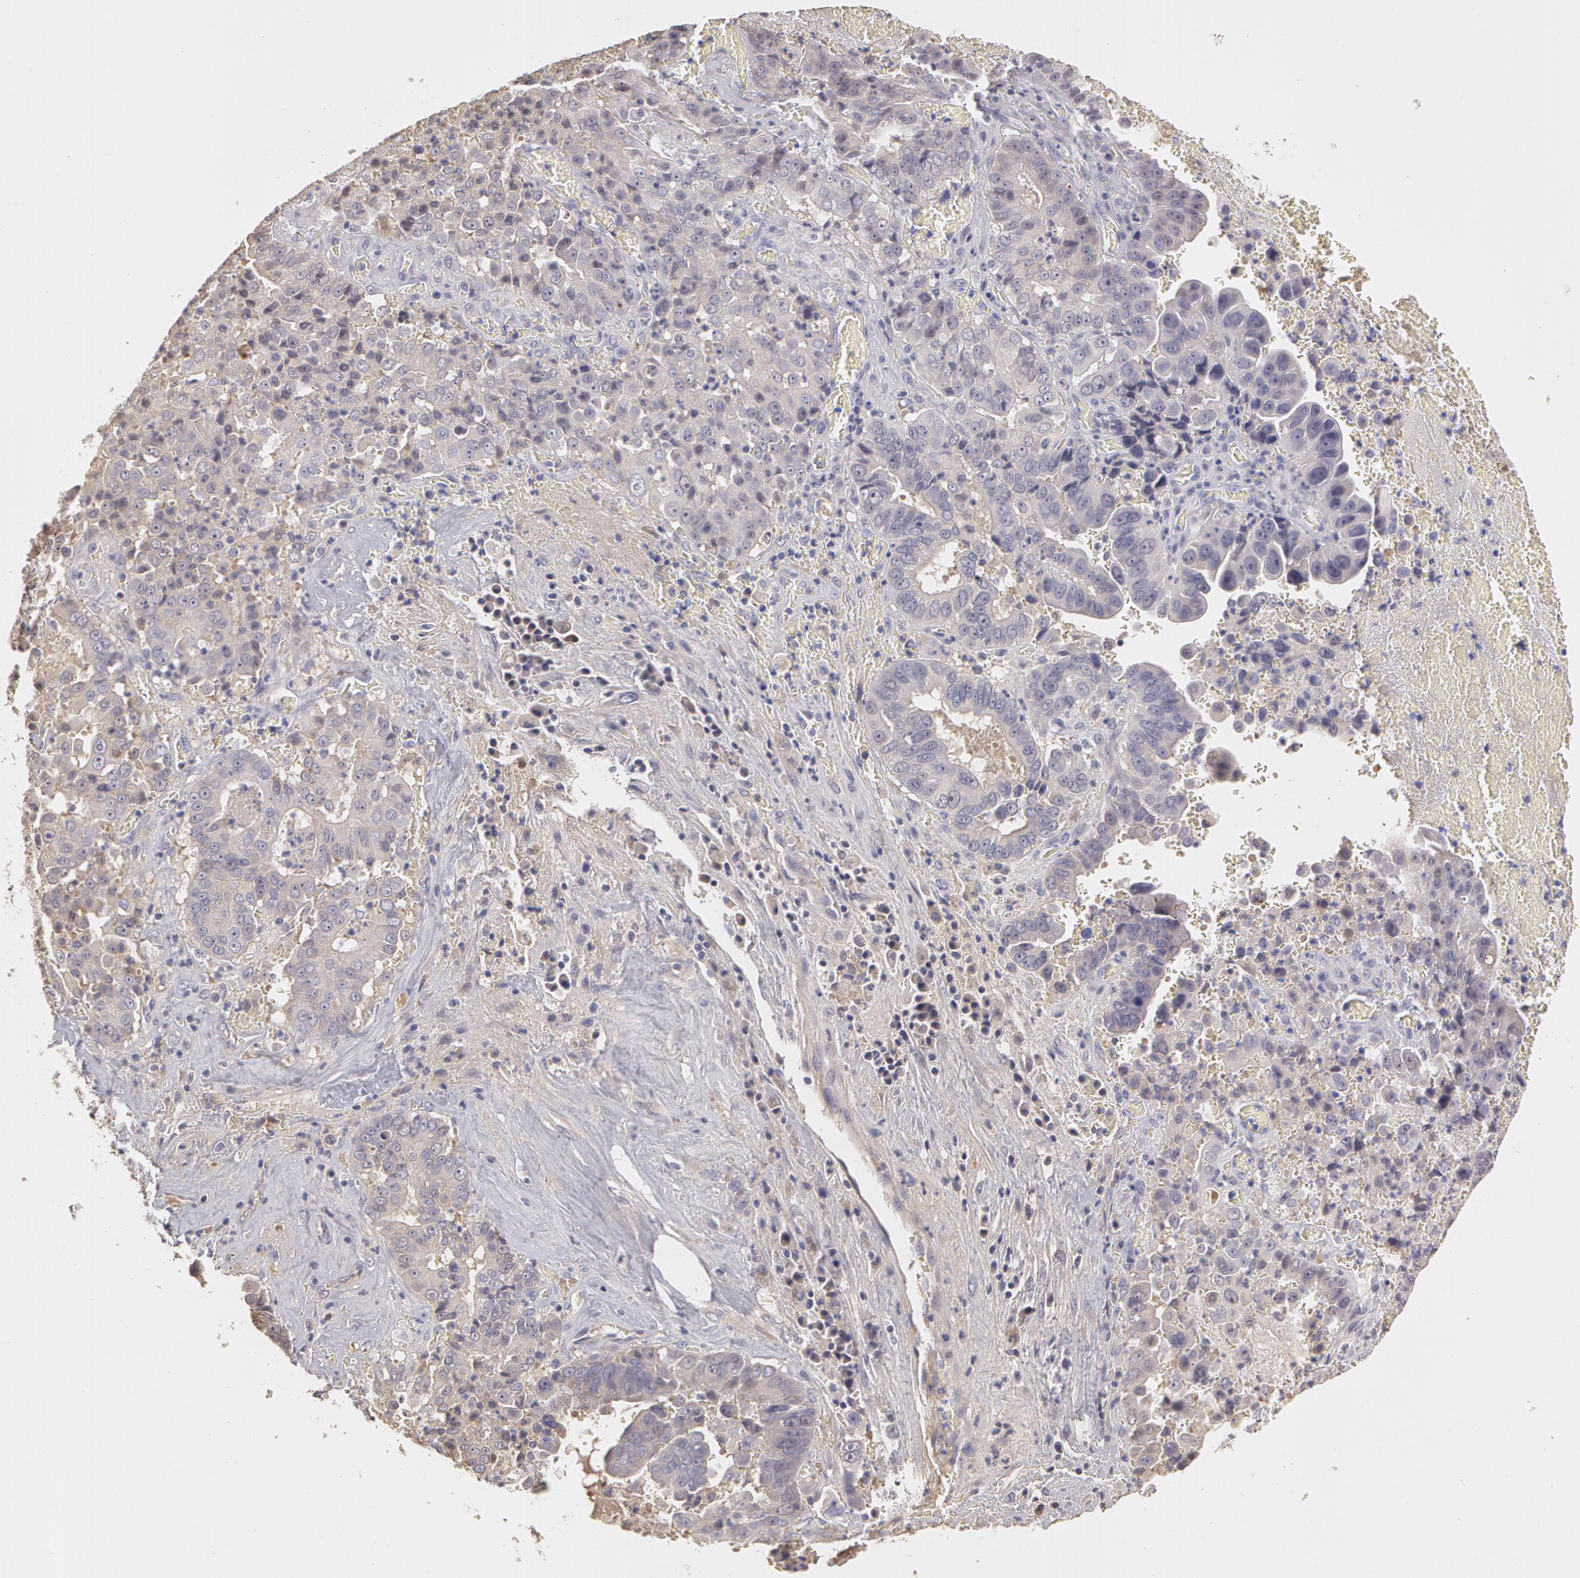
{"staining": {"intensity": "negative", "quantity": "none", "location": "none"}, "tissue": "liver cancer", "cell_type": "Tumor cells", "image_type": "cancer", "snomed": [{"axis": "morphology", "description": "Cholangiocarcinoma"}, {"axis": "topography", "description": "Liver"}], "caption": "This is a histopathology image of immunohistochemistry staining of liver cancer, which shows no positivity in tumor cells. Nuclei are stained in blue.", "gene": "C1R", "patient": {"sex": "female", "age": 79}}